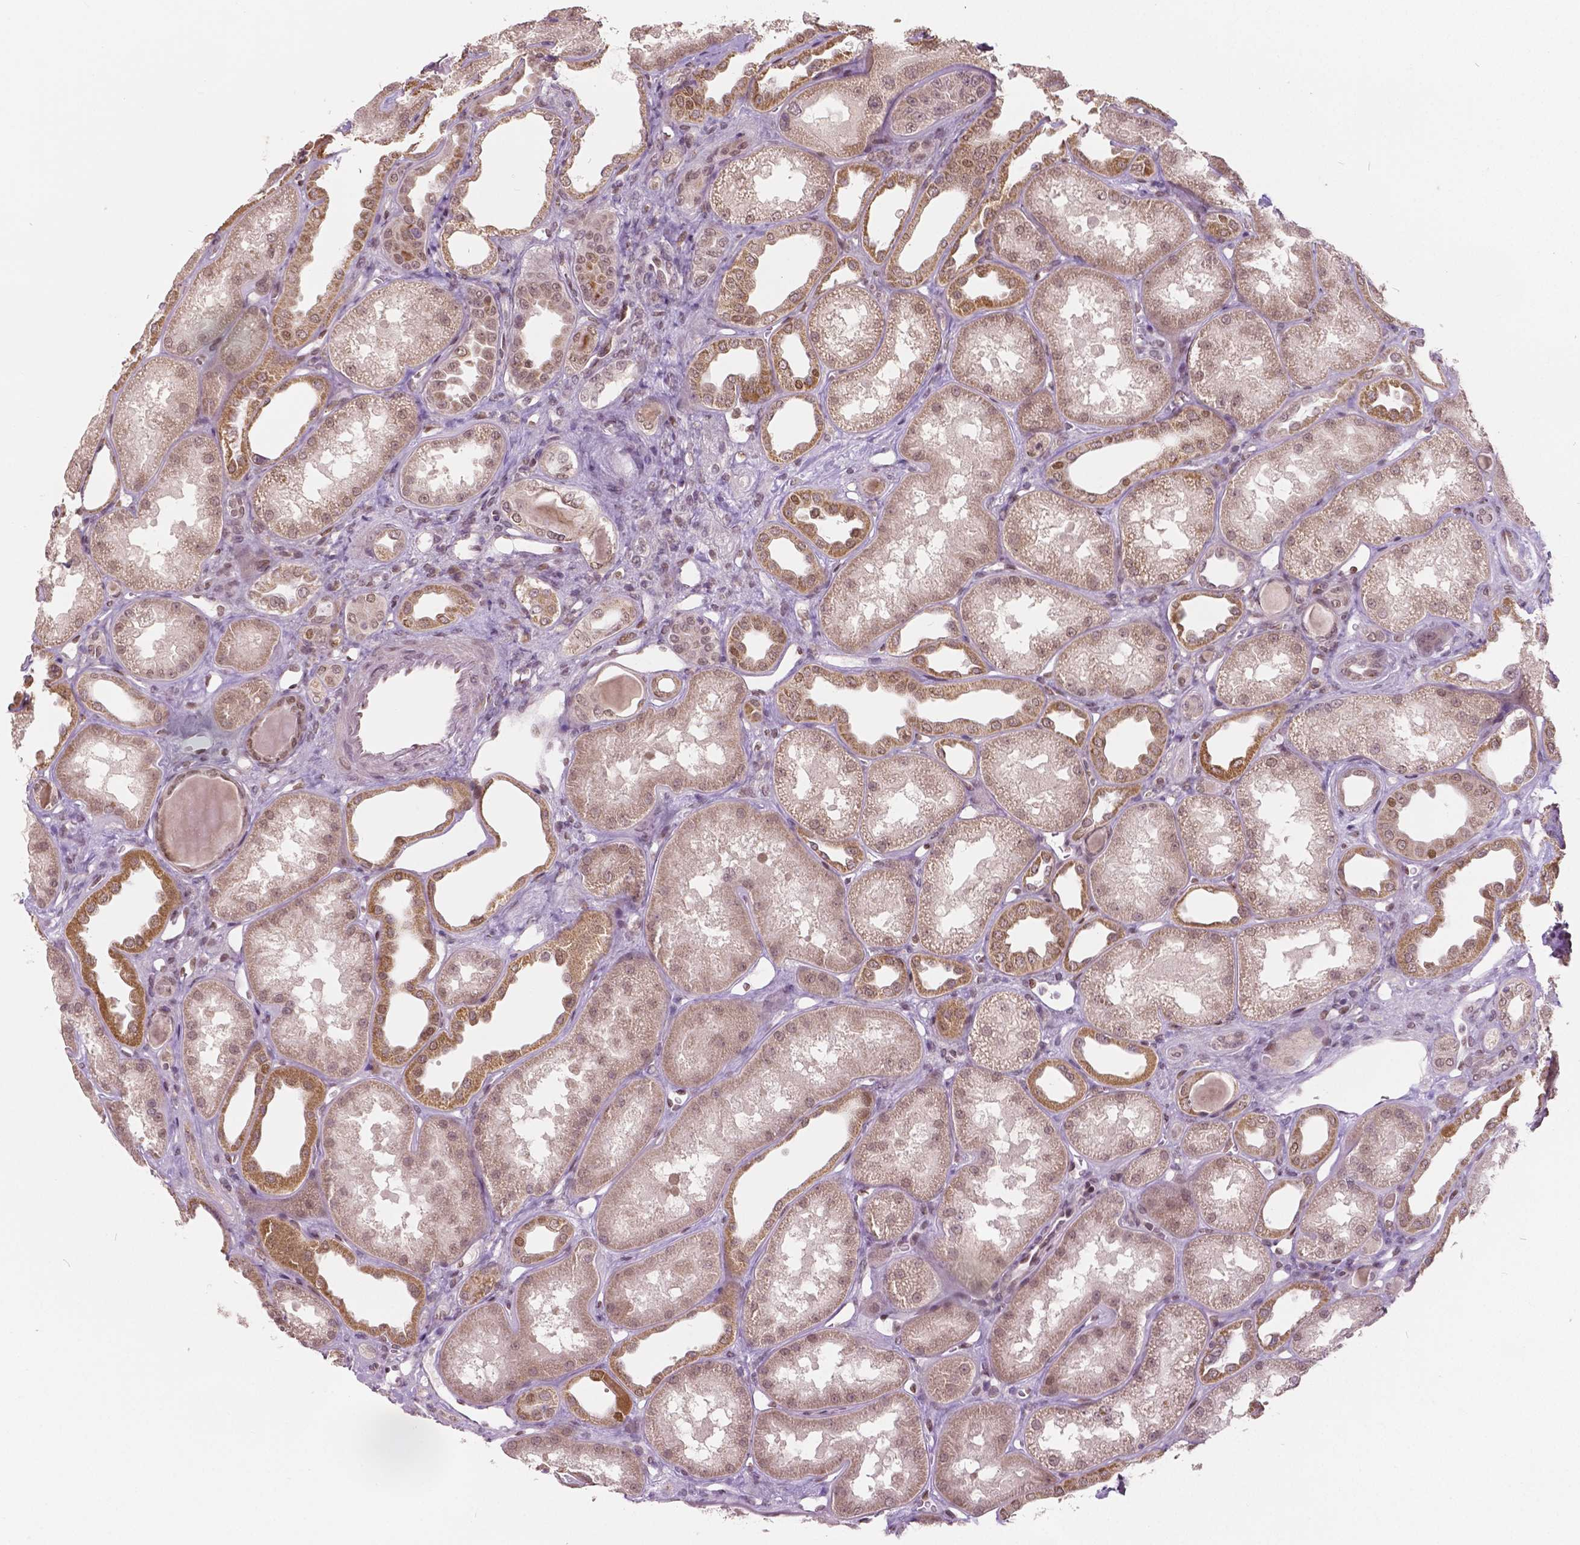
{"staining": {"intensity": "weak", "quantity": "25%-75%", "location": "nuclear"}, "tissue": "kidney", "cell_type": "Cells in glomeruli", "image_type": "normal", "snomed": [{"axis": "morphology", "description": "Normal tissue, NOS"}, {"axis": "topography", "description": "Kidney"}], "caption": "A histopathology image of human kidney stained for a protein displays weak nuclear brown staining in cells in glomeruli.", "gene": "HMBOX1", "patient": {"sex": "male", "age": 61}}